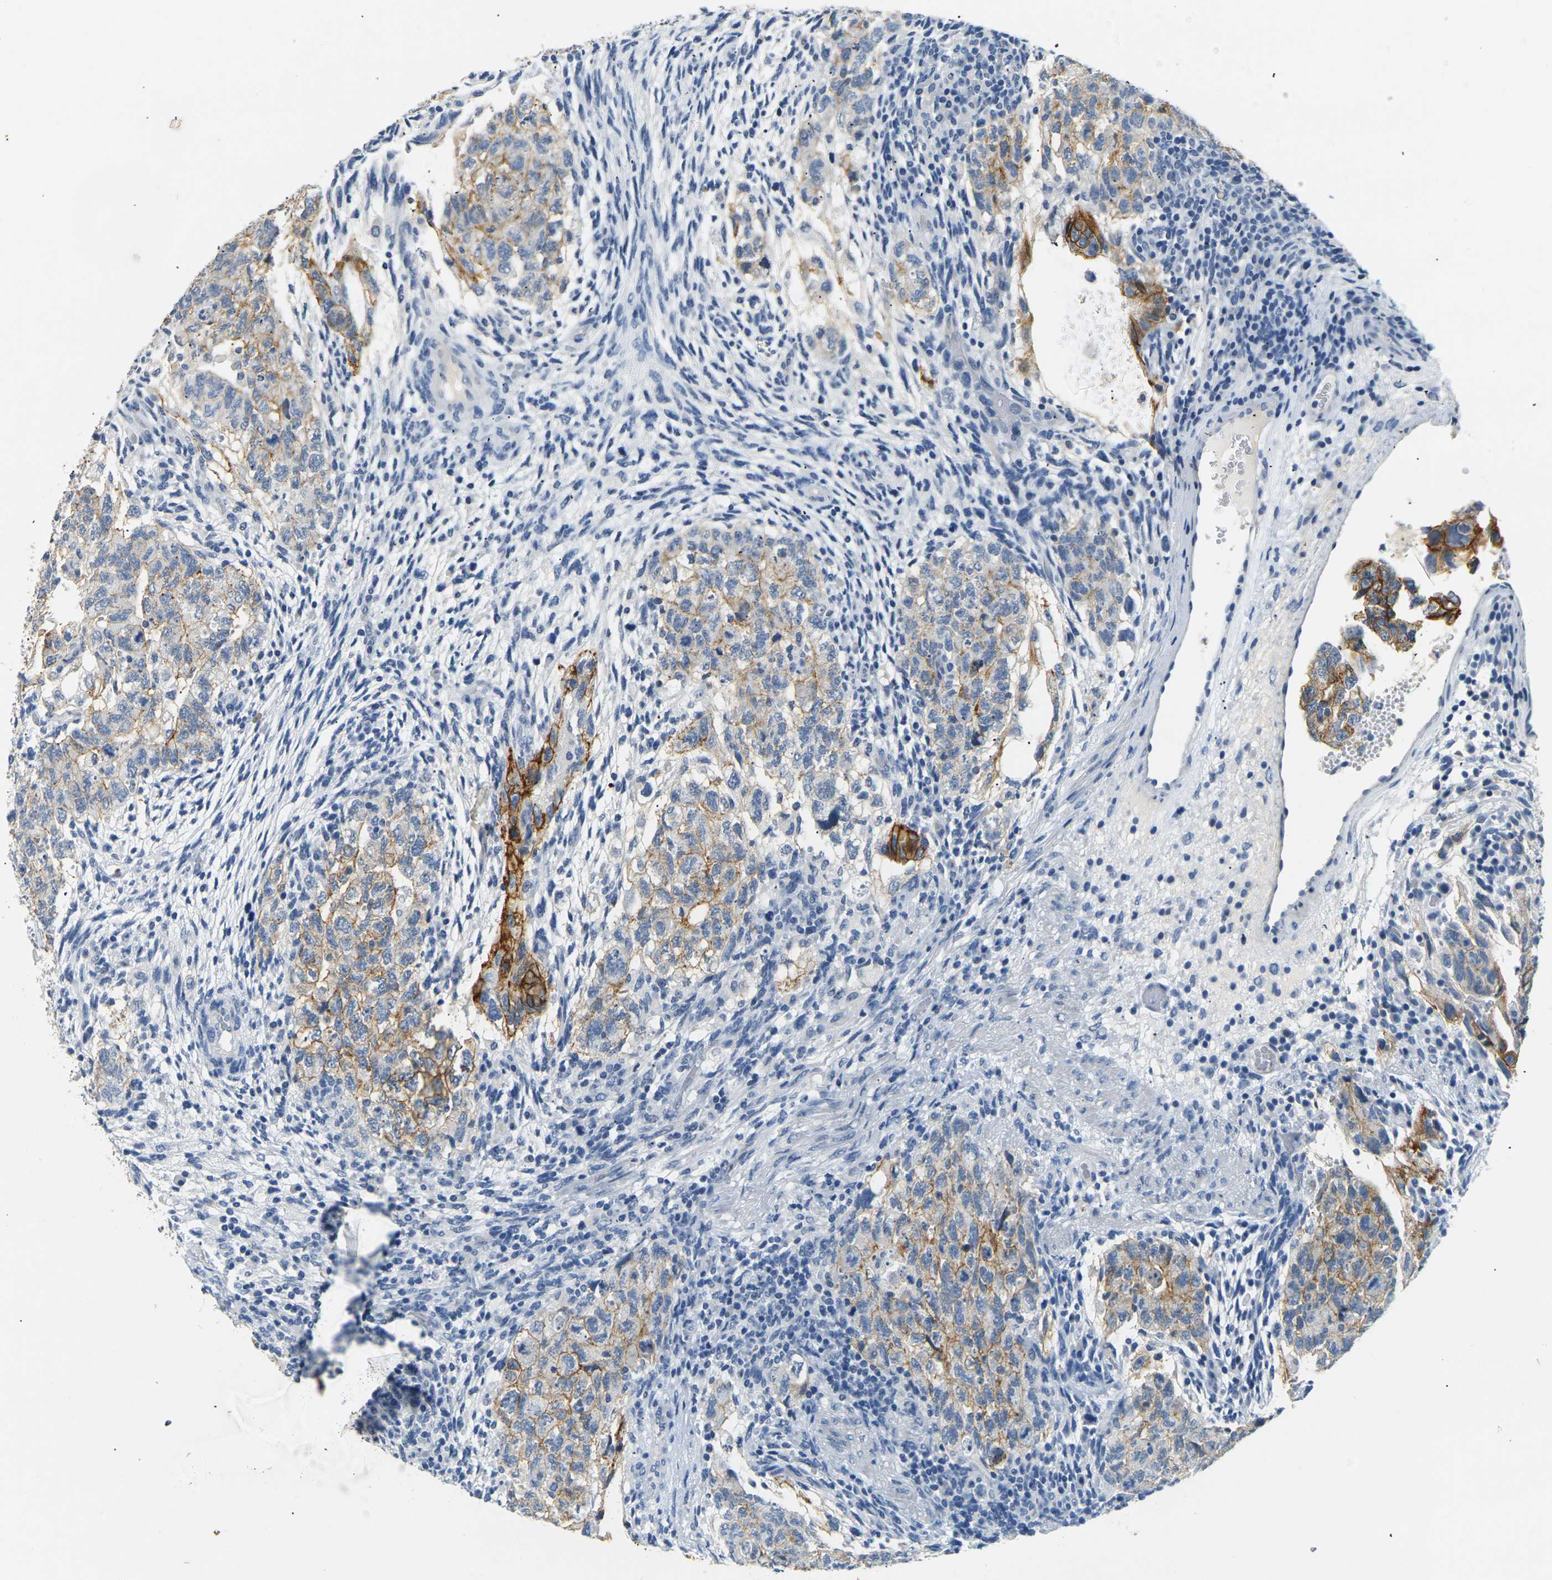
{"staining": {"intensity": "moderate", "quantity": ">75%", "location": "cytoplasmic/membranous"}, "tissue": "testis cancer", "cell_type": "Tumor cells", "image_type": "cancer", "snomed": [{"axis": "morphology", "description": "Normal tissue, NOS"}, {"axis": "morphology", "description": "Carcinoma, Embryonal, NOS"}, {"axis": "topography", "description": "Testis"}], "caption": "Embryonal carcinoma (testis) stained with DAB (3,3'-diaminobenzidine) immunohistochemistry demonstrates medium levels of moderate cytoplasmic/membranous staining in approximately >75% of tumor cells.", "gene": "CLDN7", "patient": {"sex": "male", "age": 36}}